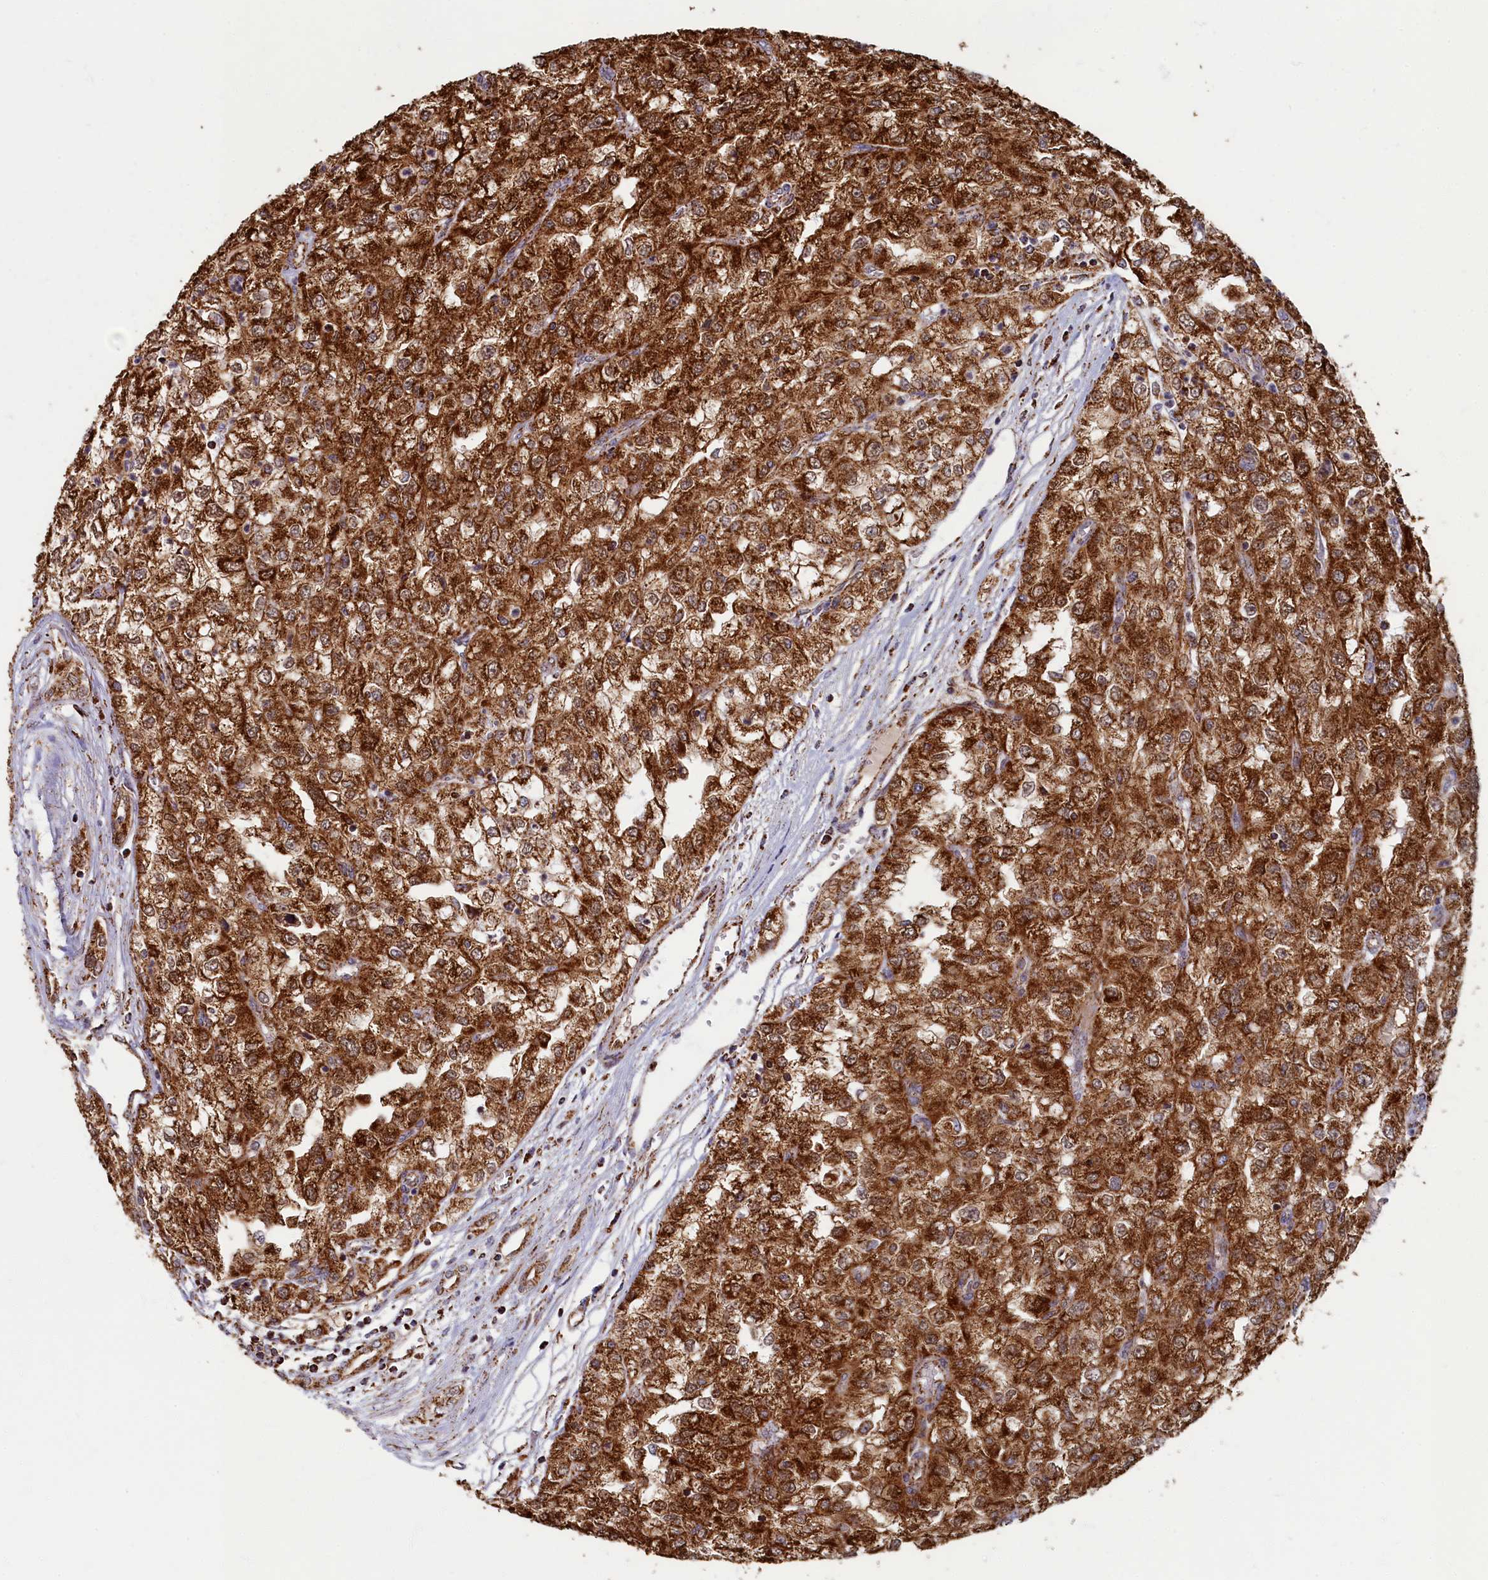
{"staining": {"intensity": "strong", "quantity": ">75%", "location": "cytoplasmic/membranous"}, "tissue": "renal cancer", "cell_type": "Tumor cells", "image_type": "cancer", "snomed": [{"axis": "morphology", "description": "Adenocarcinoma, NOS"}, {"axis": "topography", "description": "Kidney"}], "caption": "Protein positivity by immunohistochemistry (IHC) displays strong cytoplasmic/membranous staining in approximately >75% of tumor cells in adenocarcinoma (renal).", "gene": "SPR", "patient": {"sex": "female", "age": 54}}